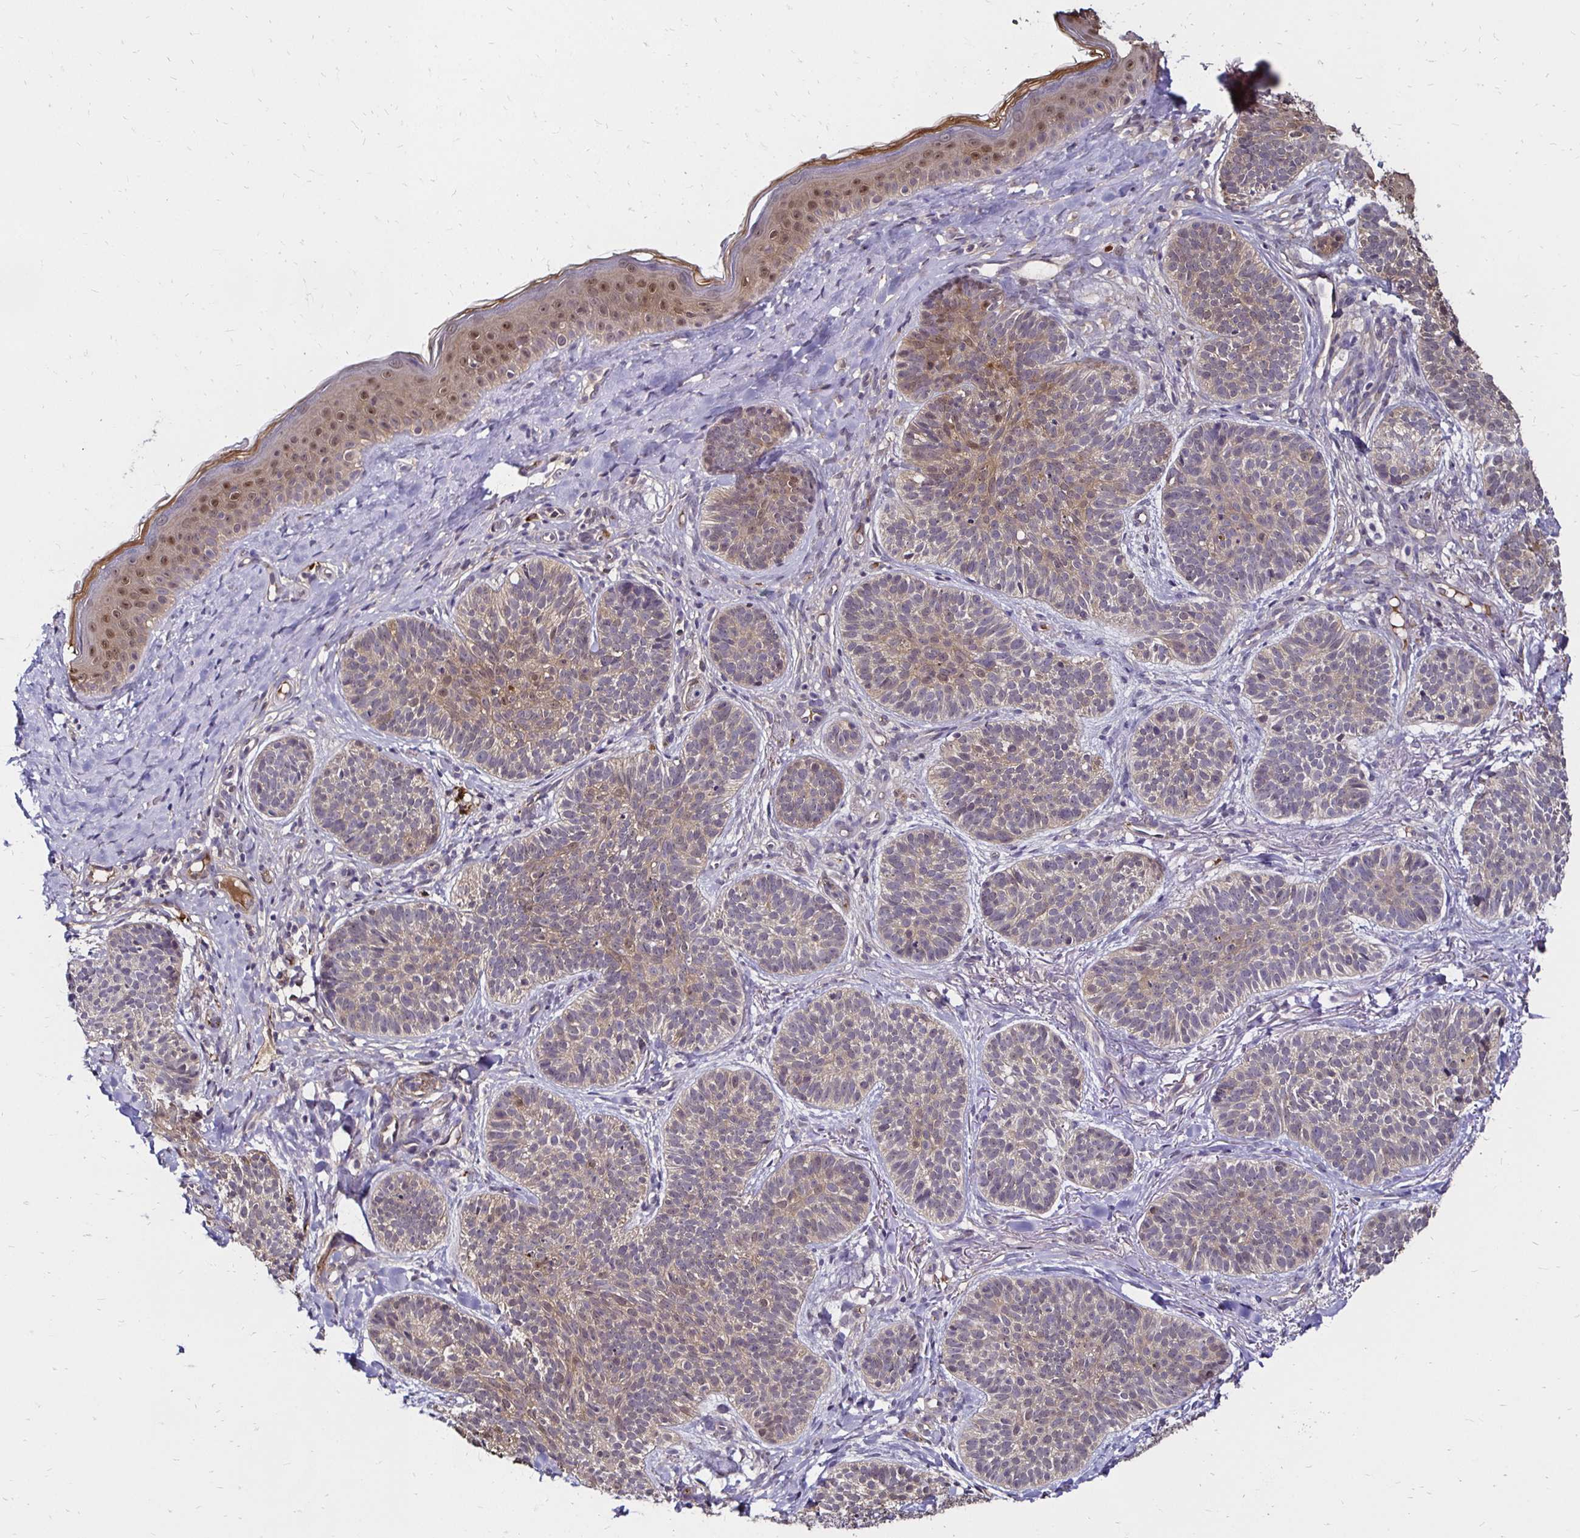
{"staining": {"intensity": "weak", "quantity": "<25%", "location": "cytoplasmic/membranous,nuclear"}, "tissue": "skin cancer", "cell_type": "Tumor cells", "image_type": "cancer", "snomed": [{"axis": "morphology", "description": "Basal cell carcinoma"}, {"axis": "topography", "description": "Skin"}], "caption": "Tumor cells show no significant protein expression in skin cancer.", "gene": "TXN", "patient": {"sex": "male", "age": 54}}